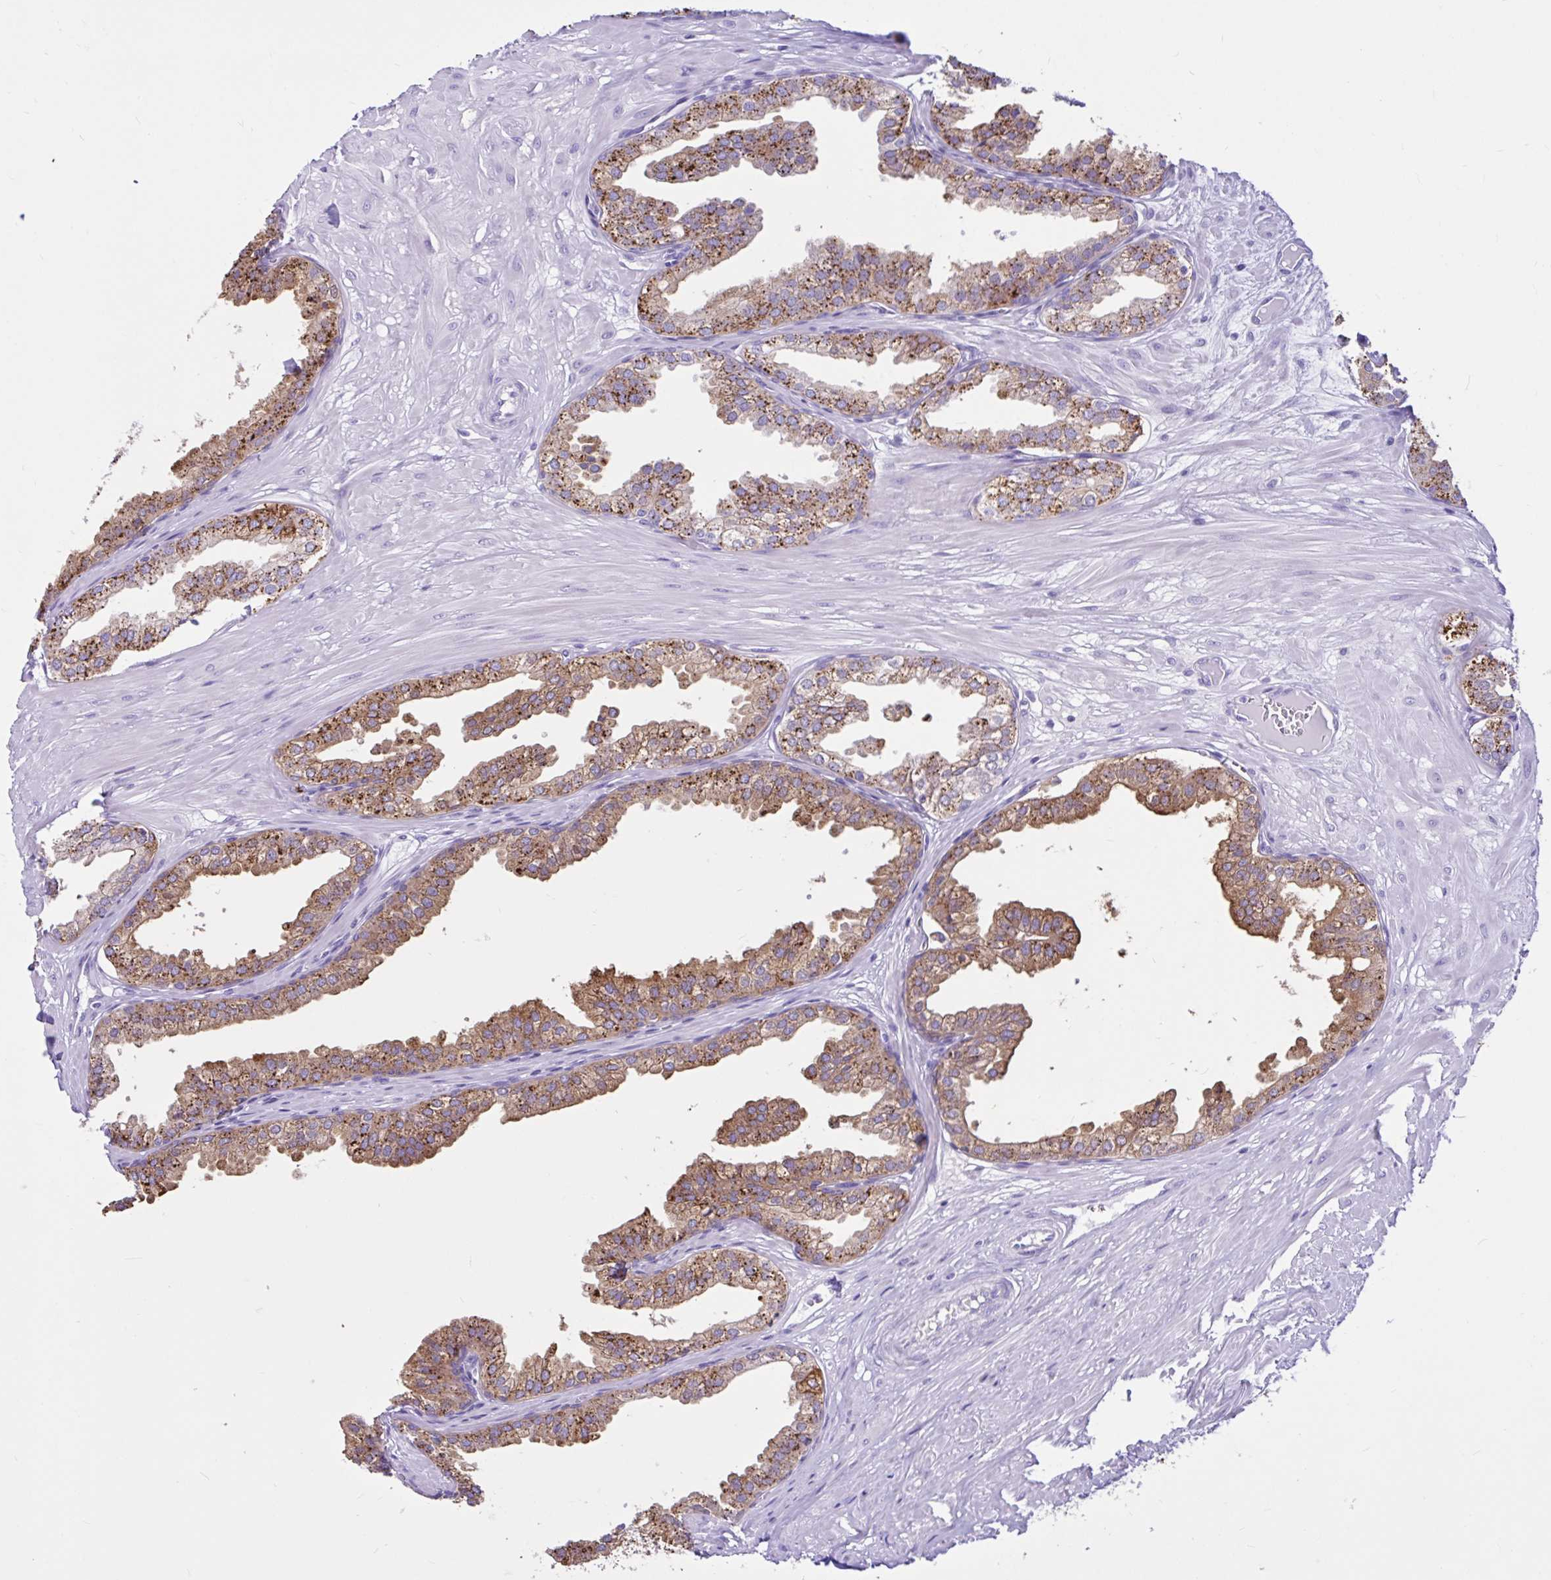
{"staining": {"intensity": "strong", "quantity": ">75%", "location": "cytoplasmic/membranous"}, "tissue": "prostate", "cell_type": "Glandular cells", "image_type": "normal", "snomed": [{"axis": "morphology", "description": "Normal tissue, NOS"}, {"axis": "topography", "description": "Prostate"}, {"axis": "topography", "description": "Peripheral nerve tissue"}], "caption": "IHC histopathology image of unremarkable prostate stained for a protein (brown), which reveals high levels of strong cytoplasmic/membranous expression in approximately >75% of glandular cells.", "gene": "CYP19A1", "patient": {"sex": "male", "age": 55}}